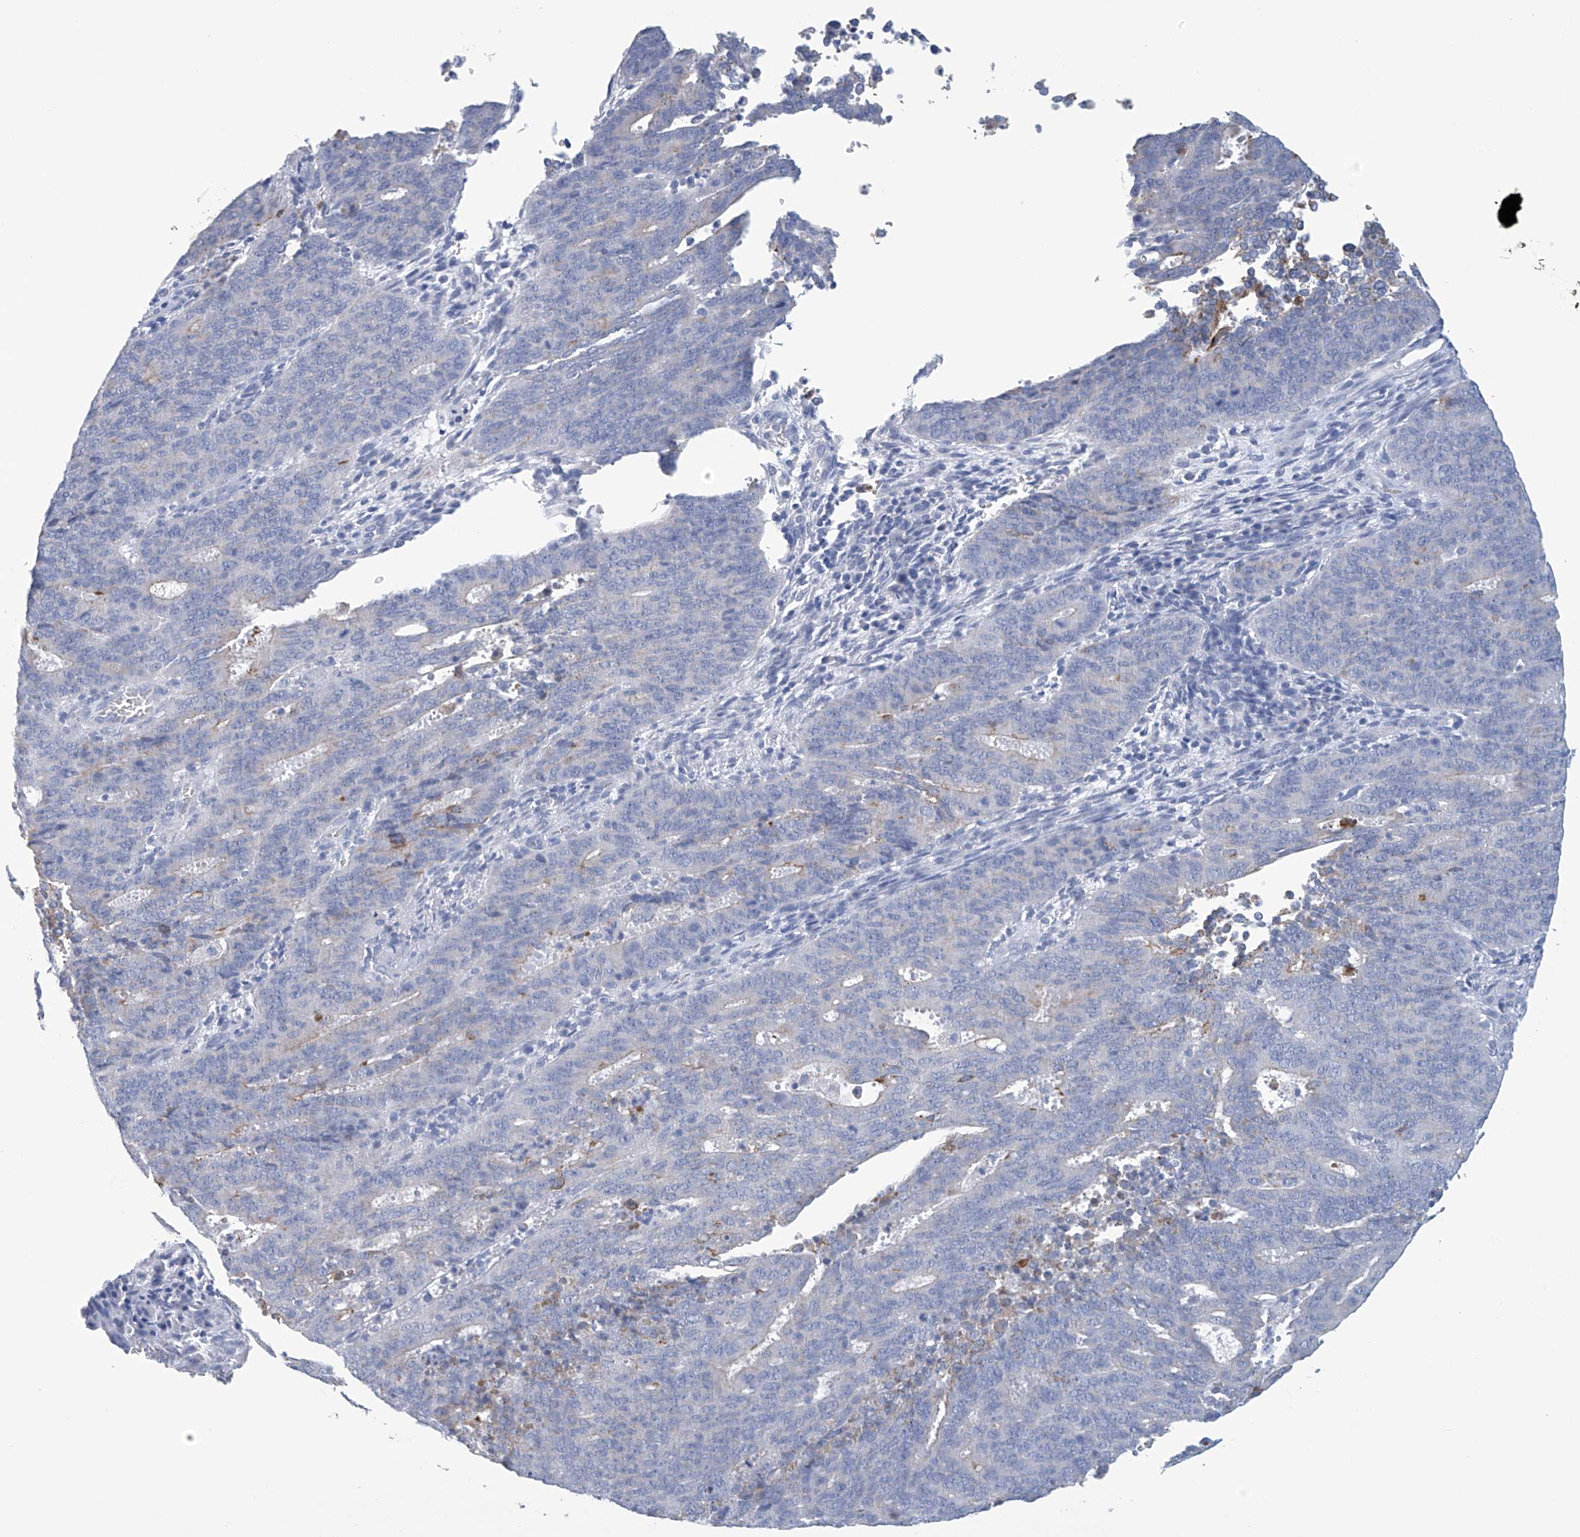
{"staining": {"intensity": "negative", "quantity": "none", "location": "none"}, "tissue": "cervical cancer", "cell_type": "Tumor cells", "image_type": "cancer", "snomed": [{"axis": "morphology", "description": "Adenocarcinoma, NOS"}, {"axis": "topography", "description": "Cervix"}], "caption": "DAB immunohistochemical staining of cervical cancer displays no significant expression in tumor cells.", "gene": "DSP", "patient": {"sex": "female", "age": 44}}